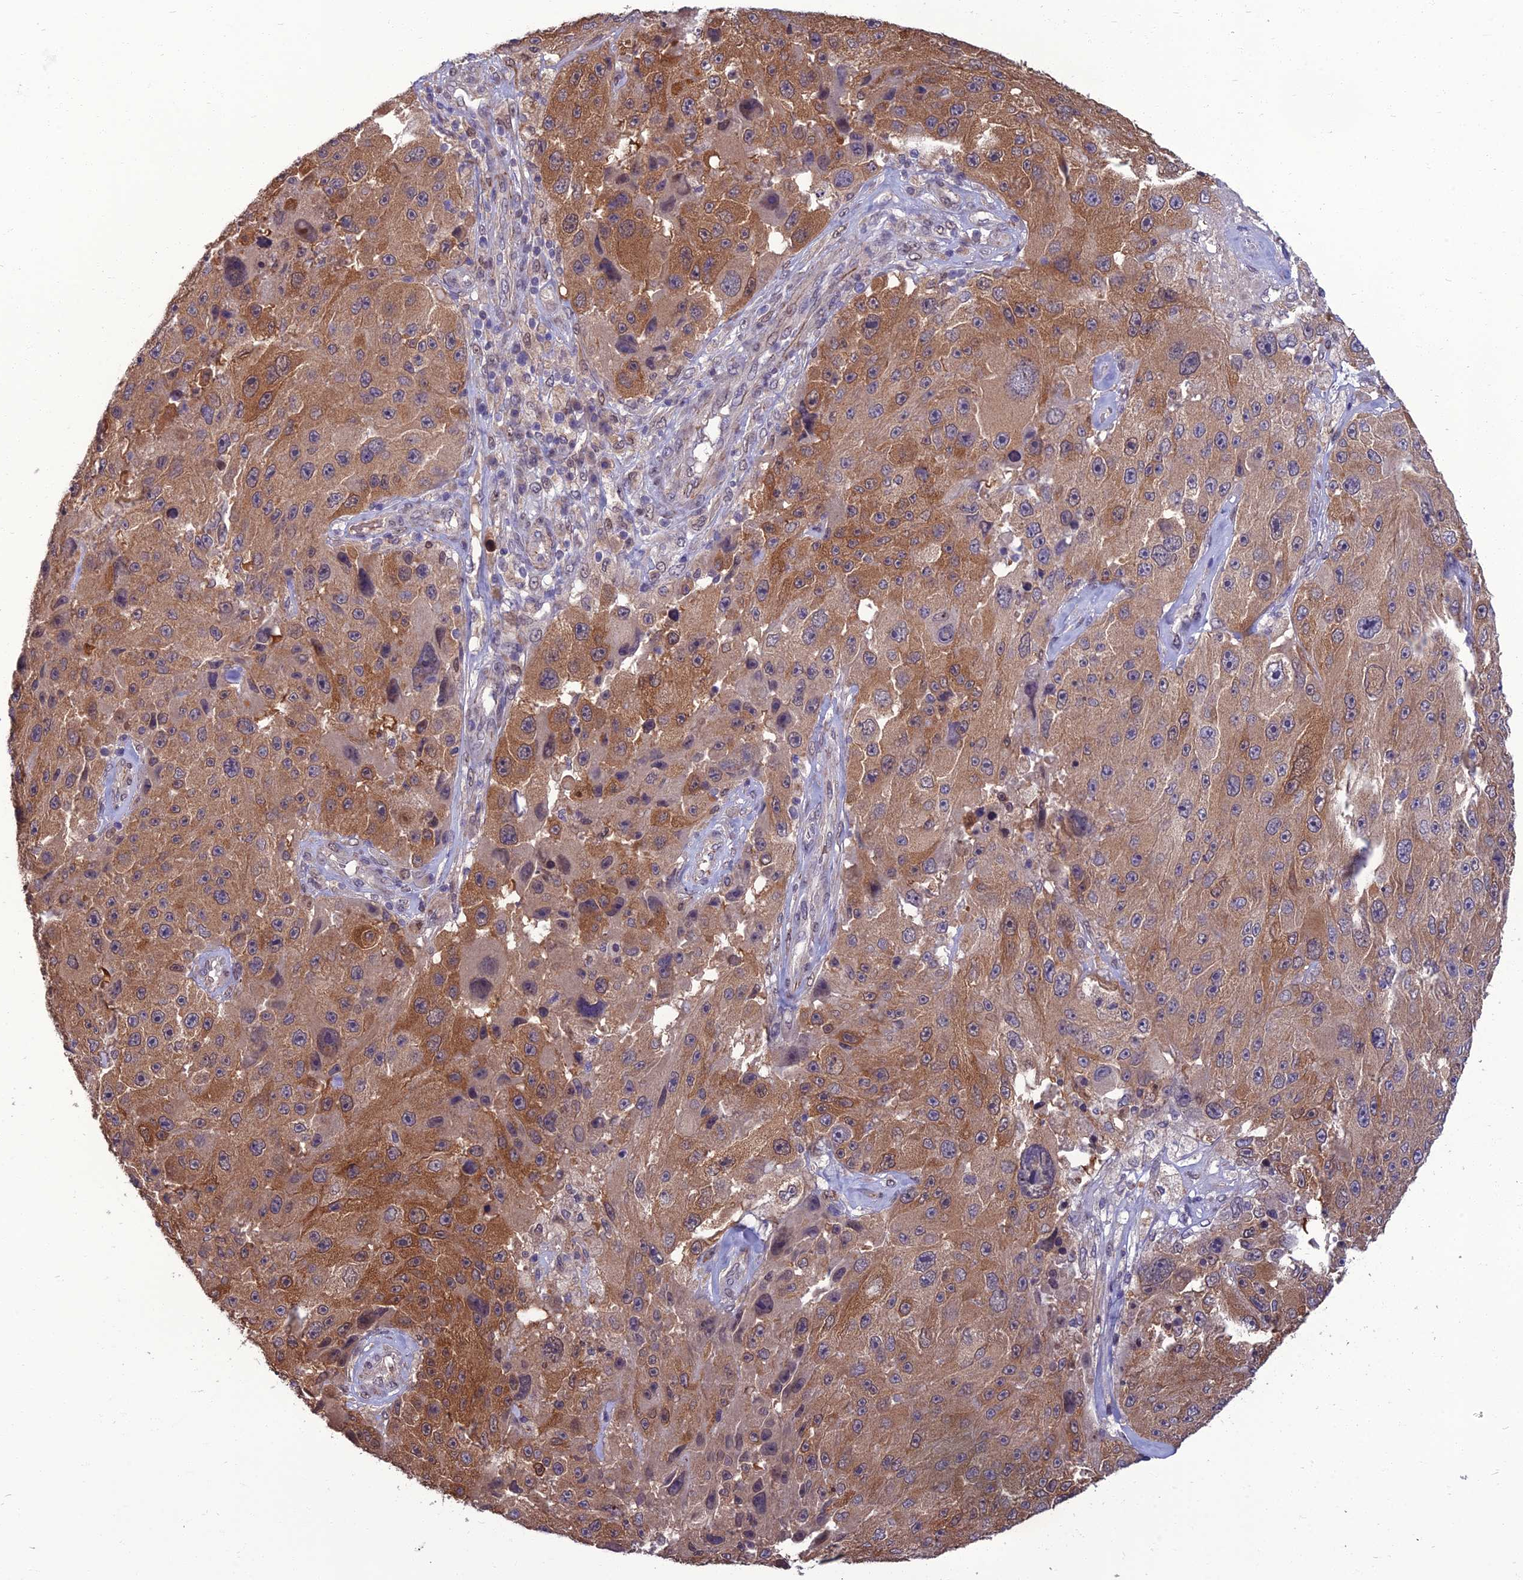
{"staining": {"intensity": "moderate", "quantity": ">75%", "location": "cytoplasmic/membranous"}, "tissue": "melanoma", "cell_type": "Tumor cells", "image_type": "cancer", "snomed": [{"axis": "morphology", "description": "Malignant melanoma, Metastatic site"}, {"axis": "topography", "description": "Lymph node"}], "caption": "Melanoma stained for a protein (brown) reveals moderate cytoplasmic/membranous positive positivity in approximately >75% of tumor cells.", "gene": "NR4A3", "patient": {"sex": "male", "age": 62}}